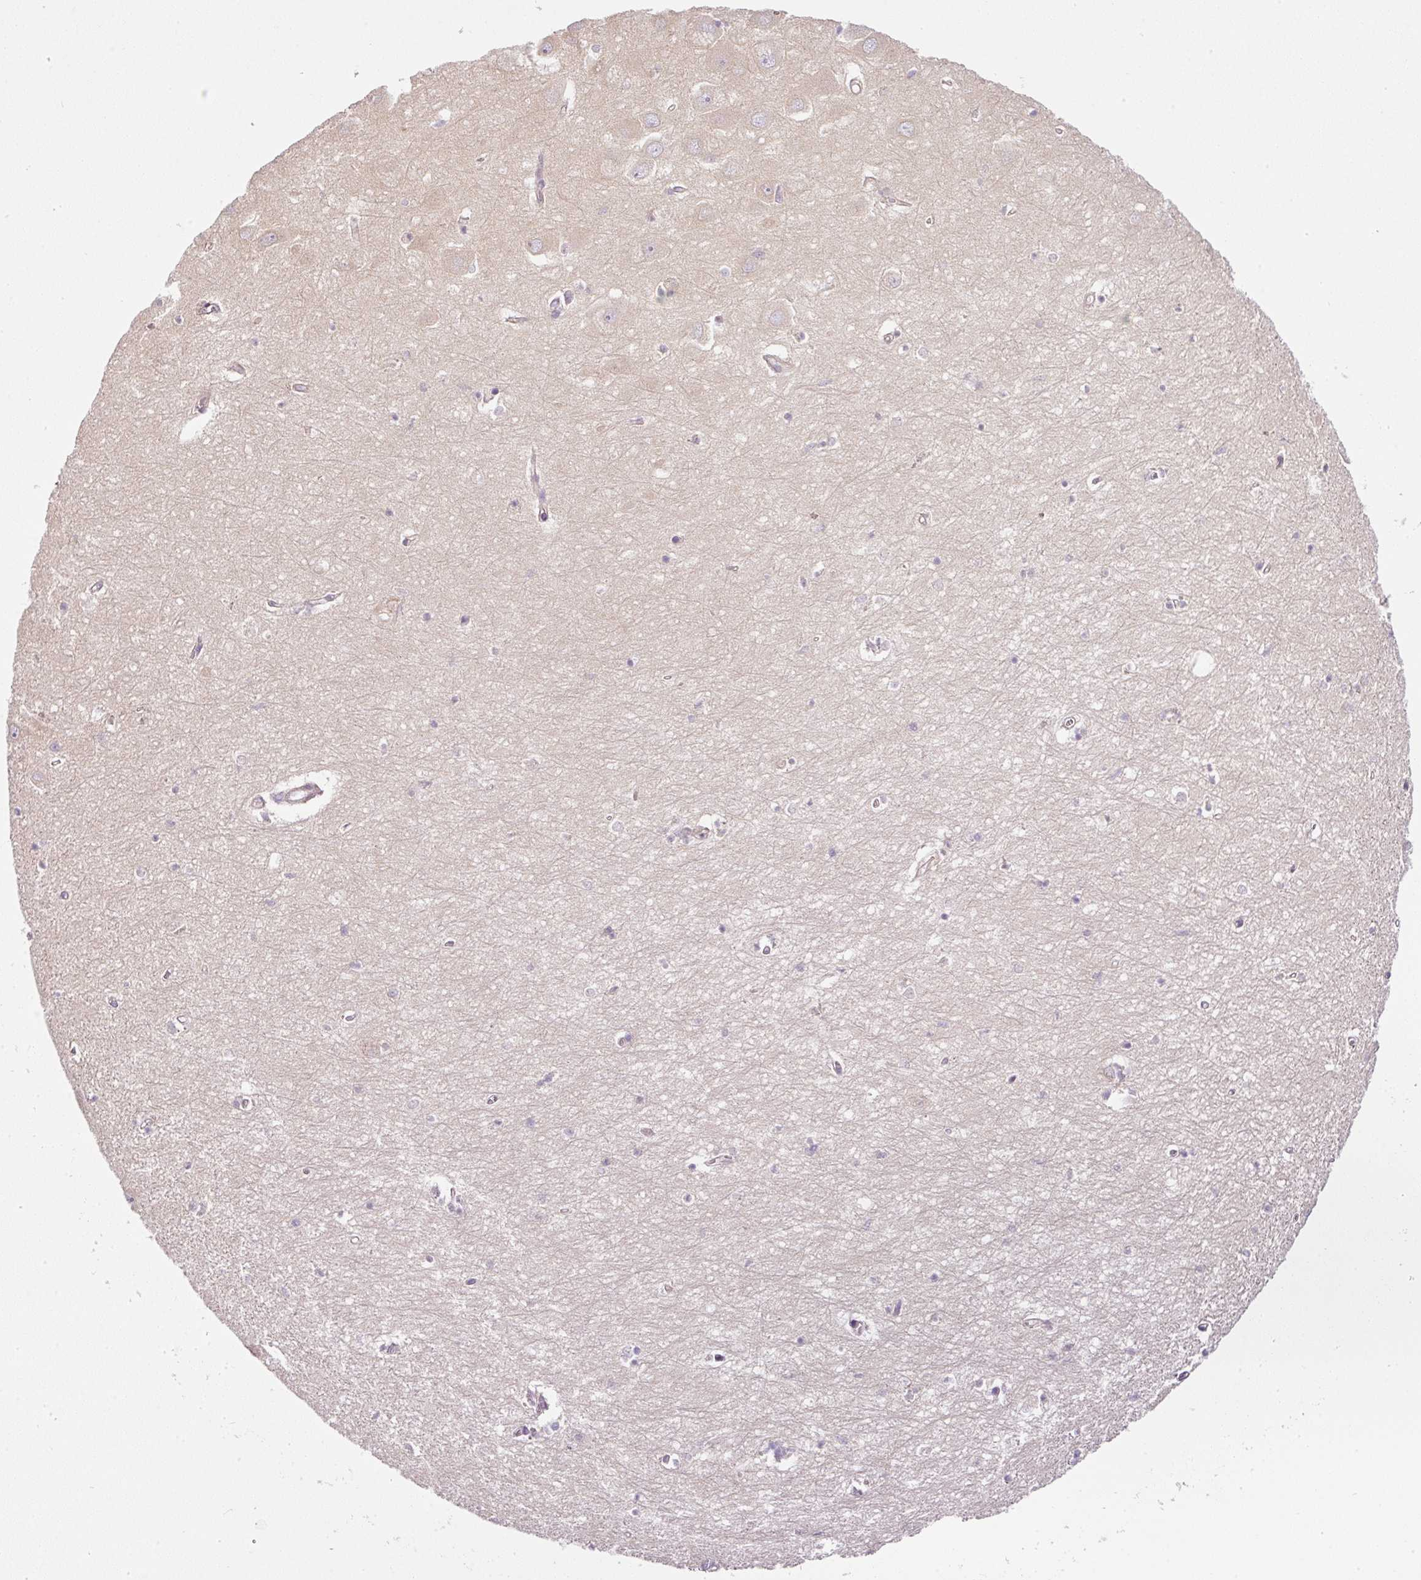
{"staining": {"intensity": "negative", "quantity": "none", "location": "none"}, "tissue": "hippocampus", "cell_type": "Glial cells", "image_type": "normal", "snomed": [{"axis": "morphology", "description": "Normal tissue, NOS"}, {"axis": "topography", "description": "Hippocampus"}], "caption": "This is a micrograph of immunohistochemistry (IHC) staining of normal hippocampus, which shows no staining in glial cells.", "gene": "TBC1D2B", "patient": {"sex": "female", "age": 64}}